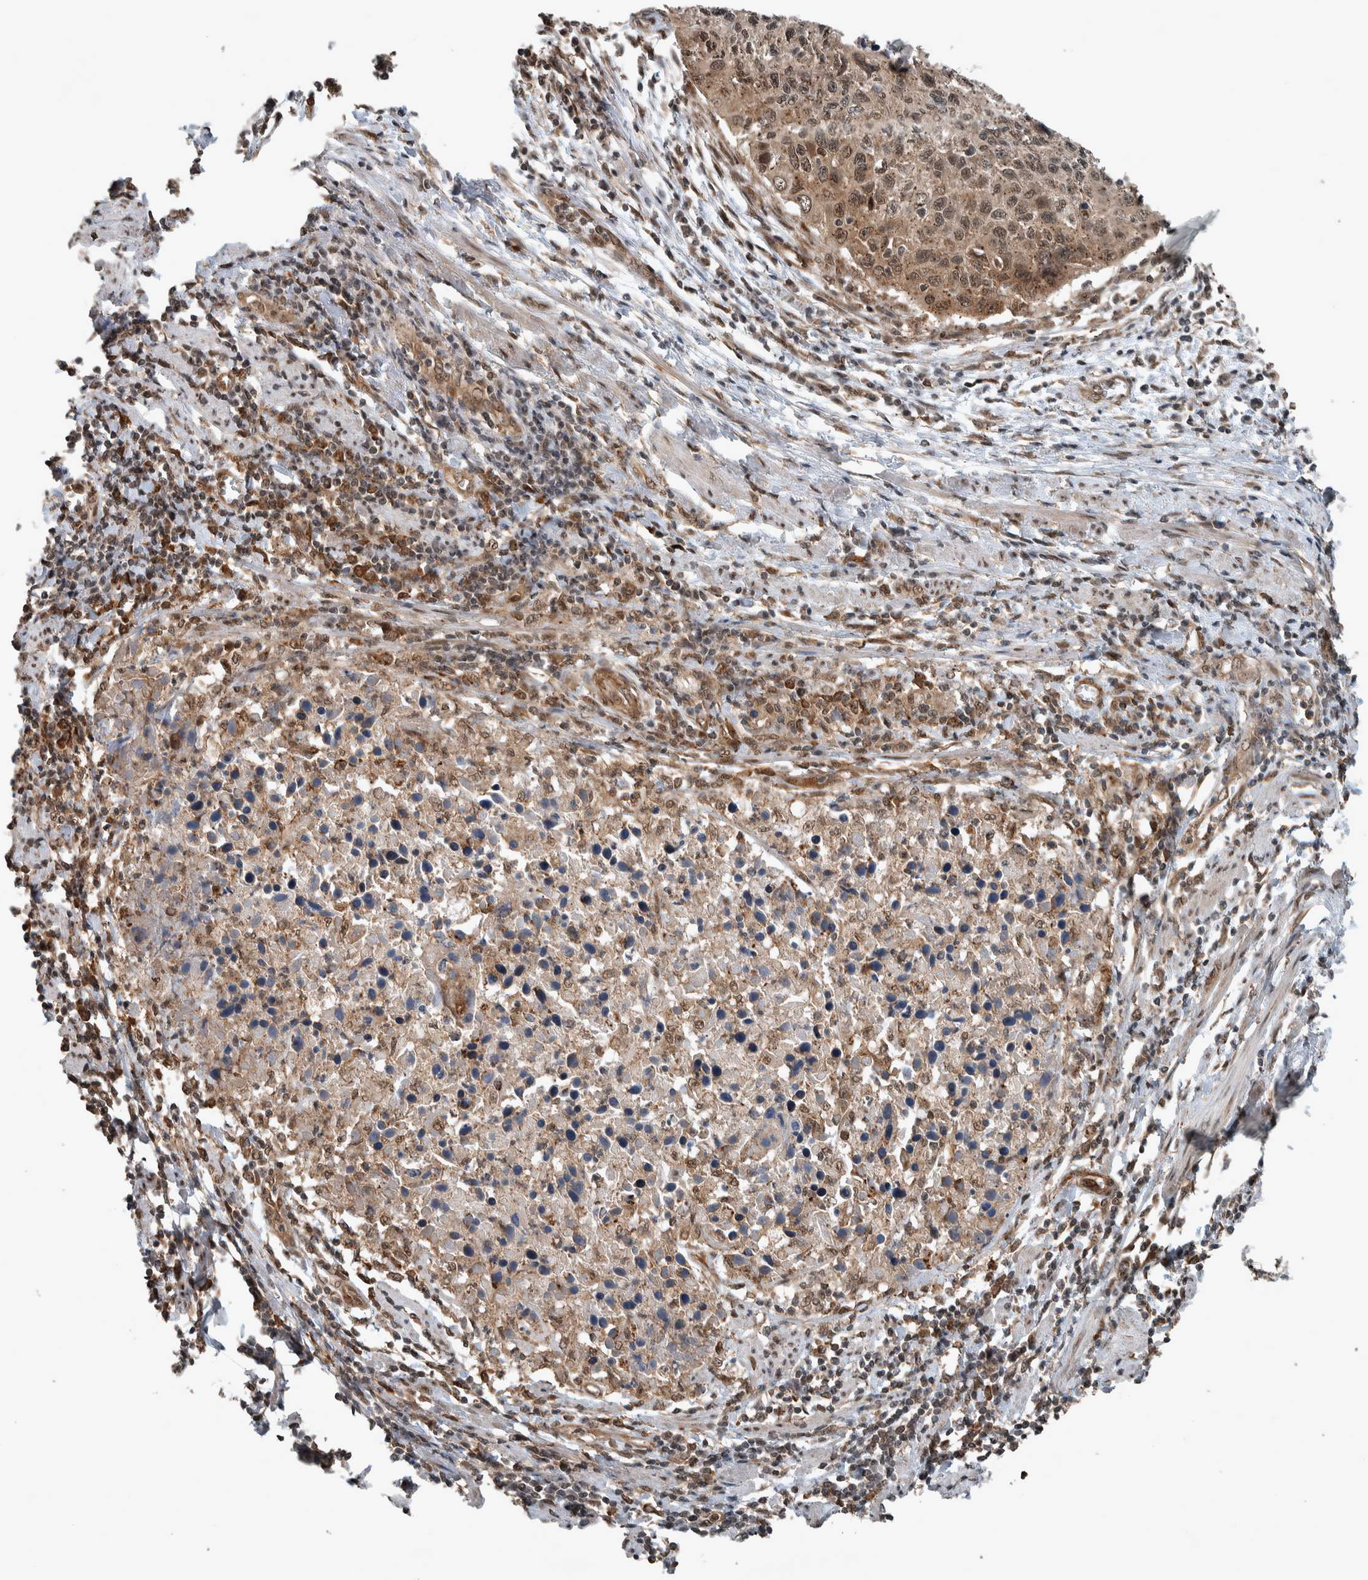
{"staining": {"intensity": "moderate", "quantity": ">75%", "location": "cytoplasmic/membranous,nuclear"}, "tissue": "cervical cancer", "cell_type": "Tumor cells", "image_type": "cancer", "snomed": [{"axis": "morphology", "description": "Squamous cell carcinoma, NOS"}, {"axis": "topography", "description": "Cervix"}], "caption": "Protein expression analysis of human cervical cancer reveals moderate cytoplasmic/membranous and nuclear positivity in approximately >75% of tumor cells.", "gene": "MYO1E", "patient": {"sex": "female", "age": 53}}